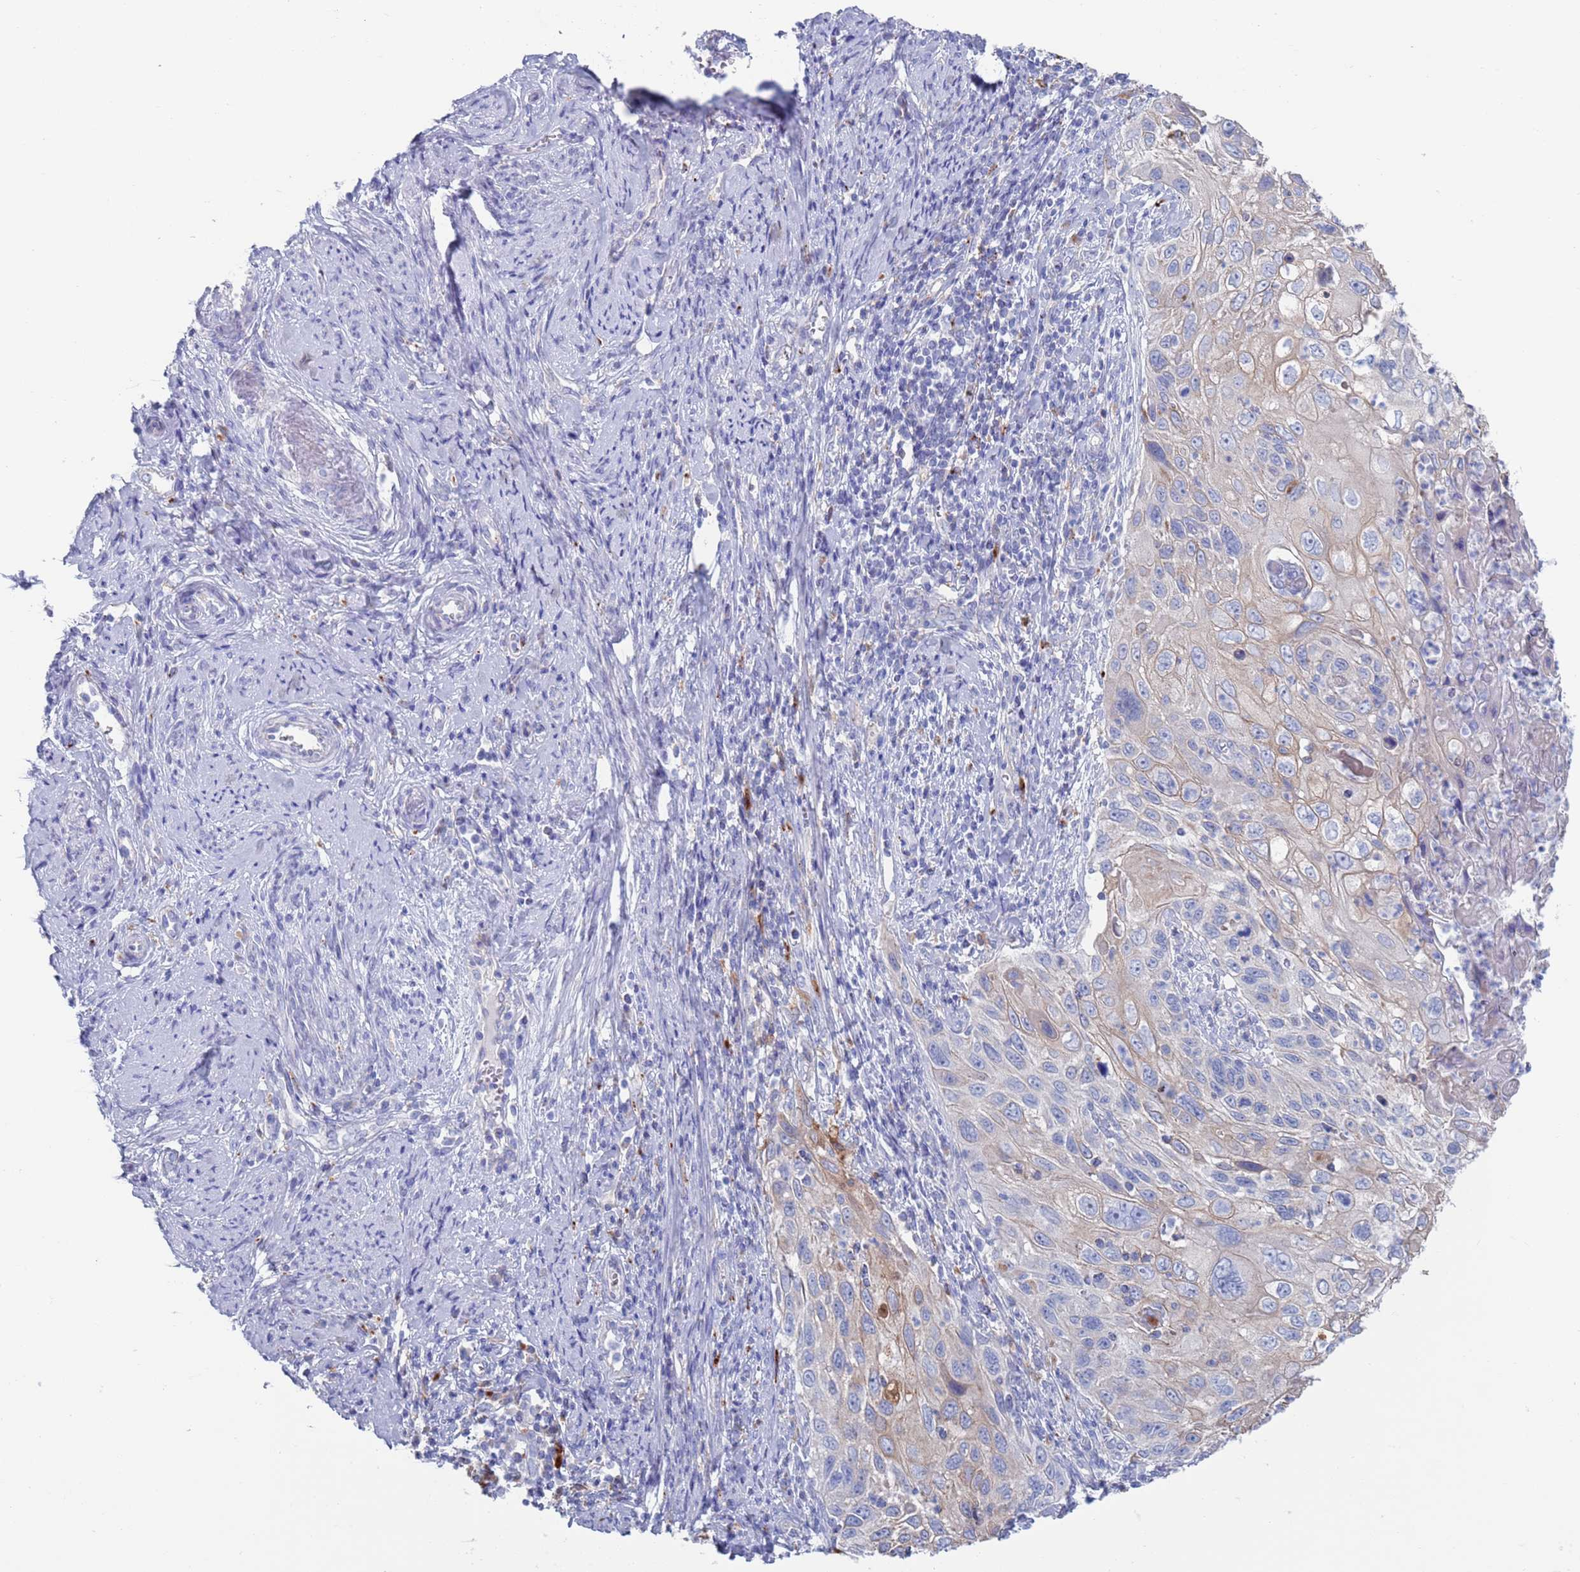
{"staining": {"intensity": "weak", "quantity": "<25%", "location": "cytoplasmic/membranous"}, "tissue": "cervical cancer", "cell_type": "Tumor cells", "image_type": "cancer", "snomed": [{"axis": "morphology", "description": "Squamous cell carcinoma, NOS"}, {"axis": "topography", "description": "Cervix"}], "caption": "The image demonstrates no significant staining in tumor cells of cervical cancer (squamous cell carcinoma). (DAB IHC, high magnification).", "gene": "FUCA1", "patient": {"sex": "female", "age": 70}}